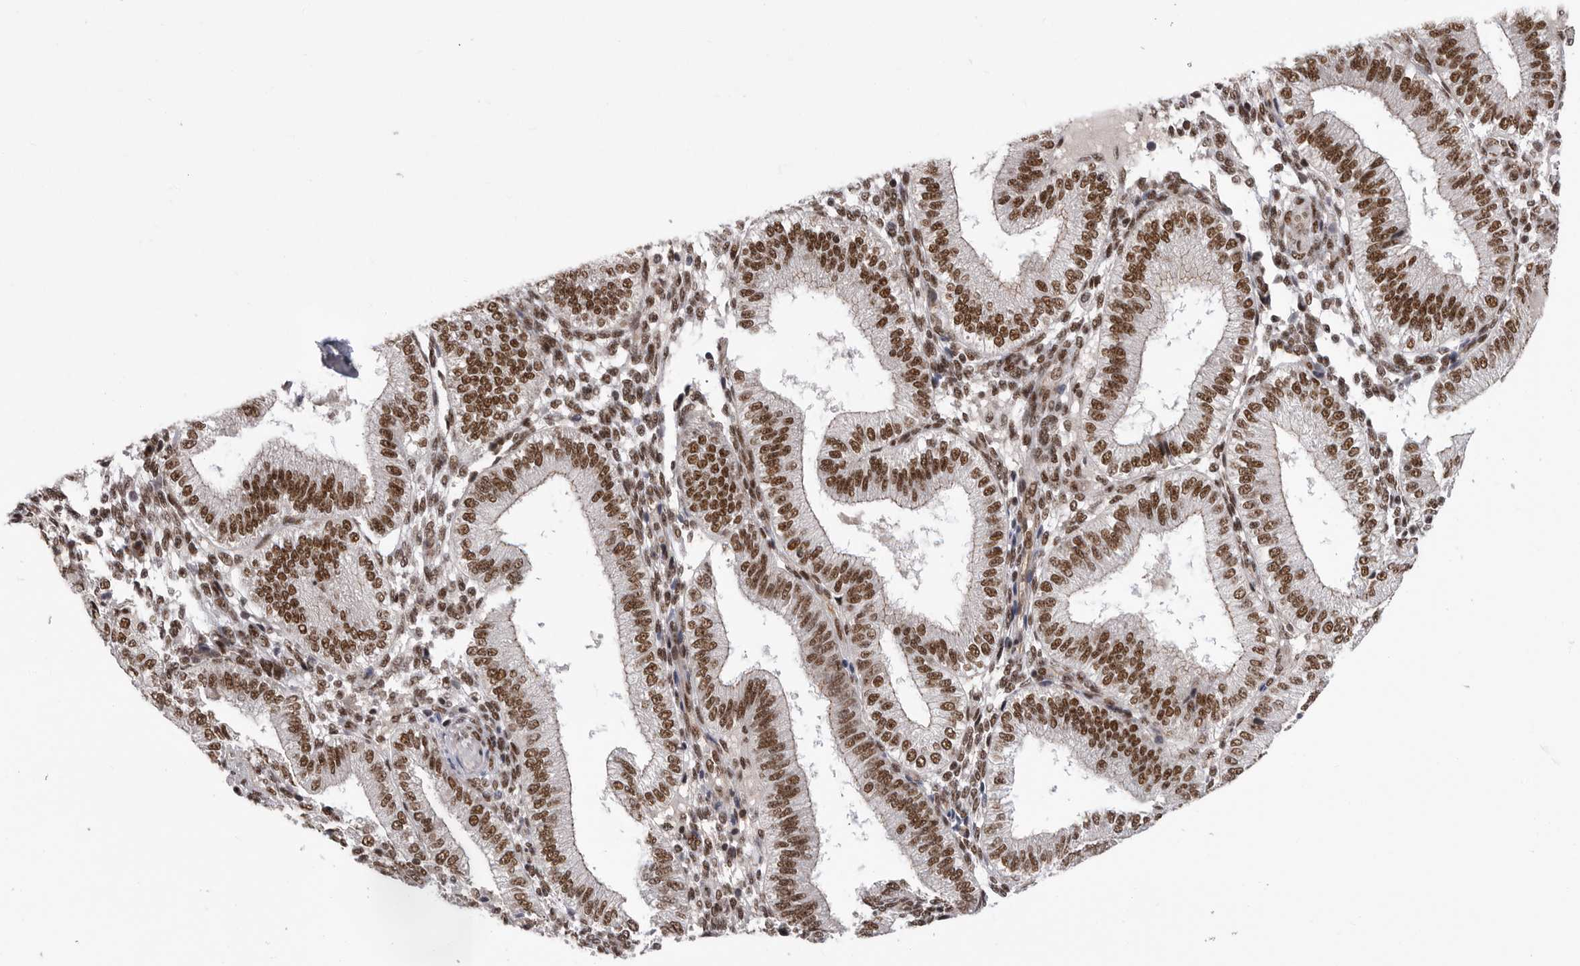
{"staining": {"intensity": "moderate", "quantity": ">75%", "location": "nuclear"}, "tissue": "endometrium", "cell_type": "Cells in endometrial stroma", "image_type": "normal", "snomed": [{"axis": "morphology", "description": "Normal tissue, NOS"}, {"axis": "topography", "description": "Endometrium"}], "caption": "Endometrium stained with a brown dye demonstrates moderate nuclear positive positivity in about >75% of cells in endometrial stroma.", "gene": "PPP1R8", "patient": {"sex": "female", "age": 39}}